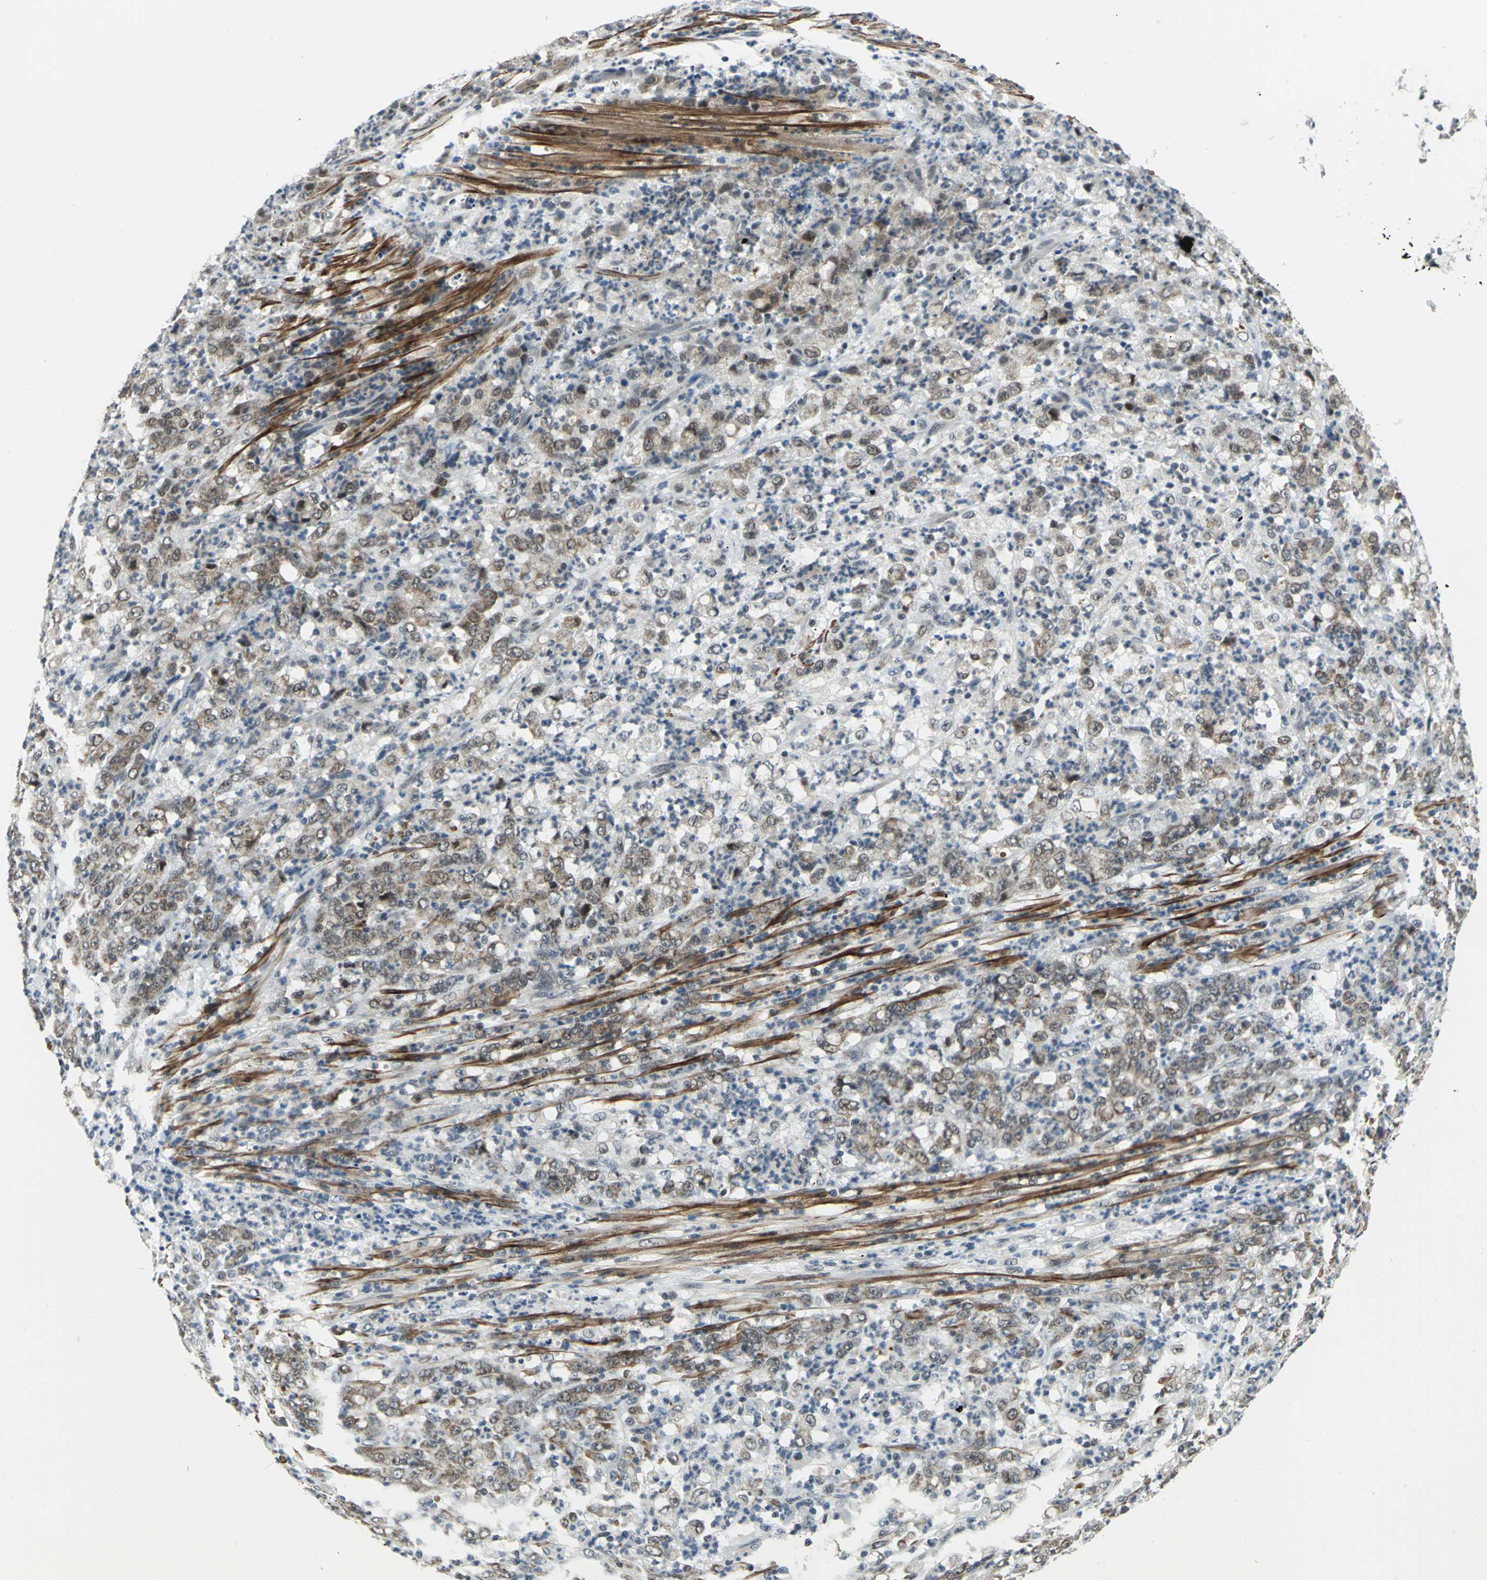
{"staining": {"intensity": "moderate", "quantity": ">75%", "location": "cytoplasmic/membranous,nuclear"}, "tissue": "stomach cancer", "cell_type": "Tumor cells", "image_type": "cancer", "snomed": [{"axis": "morphology", "description": "Adenocarcinoma, NOS"}, {"axis": "topography", "description": "Stomach, lower"}], "caption": "Moderate cytoplasmic/membranous and nuclear staining is appreciated in about >75% of tumor cells in stomach cancer.", "gene": "MTA1", "patient": {"sex": "female", "age": 71}}